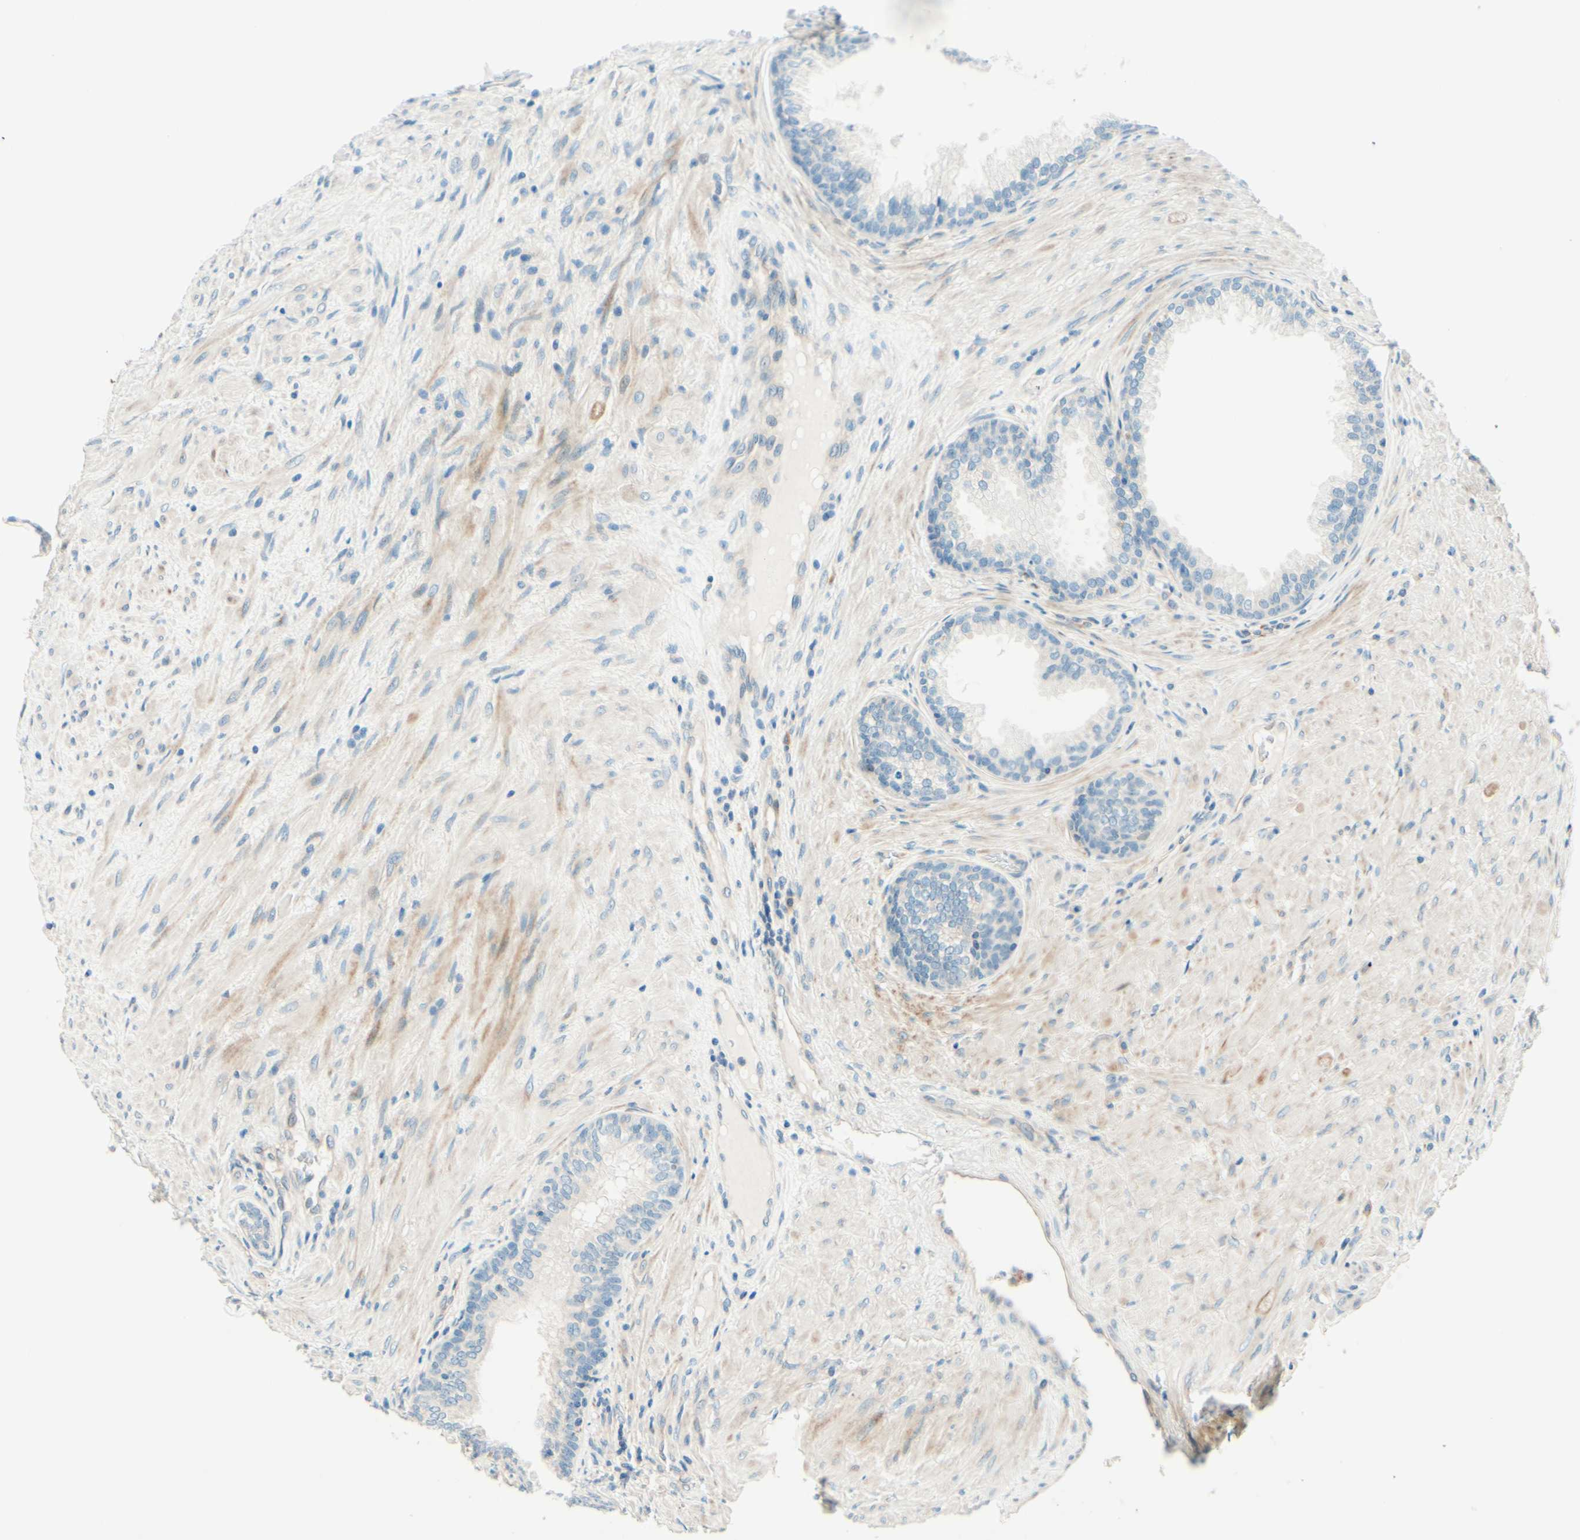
{"staining": {"intensity": "negative", "quantity": "none", "location": "none"}, "tissue": "prostate", "cell_type": "Glandular cells", "image_type": "normal", "snomed": [{"axis": "morphology", "description": "Normal tissue, NOS"}, {"axis": "topography", "description": "Prostate"}], "caption": "High magnification brightfield microscopy of unremarkable prostate stained with DAB (brown) and counterstained with hematoxylin (blue): glandular cells show no significant positivity. (DAB IHC visualized using brightfield microscopy, high magnification).", "gene": "TAOK2", "patient": {"sex": "male", "age": 76}}